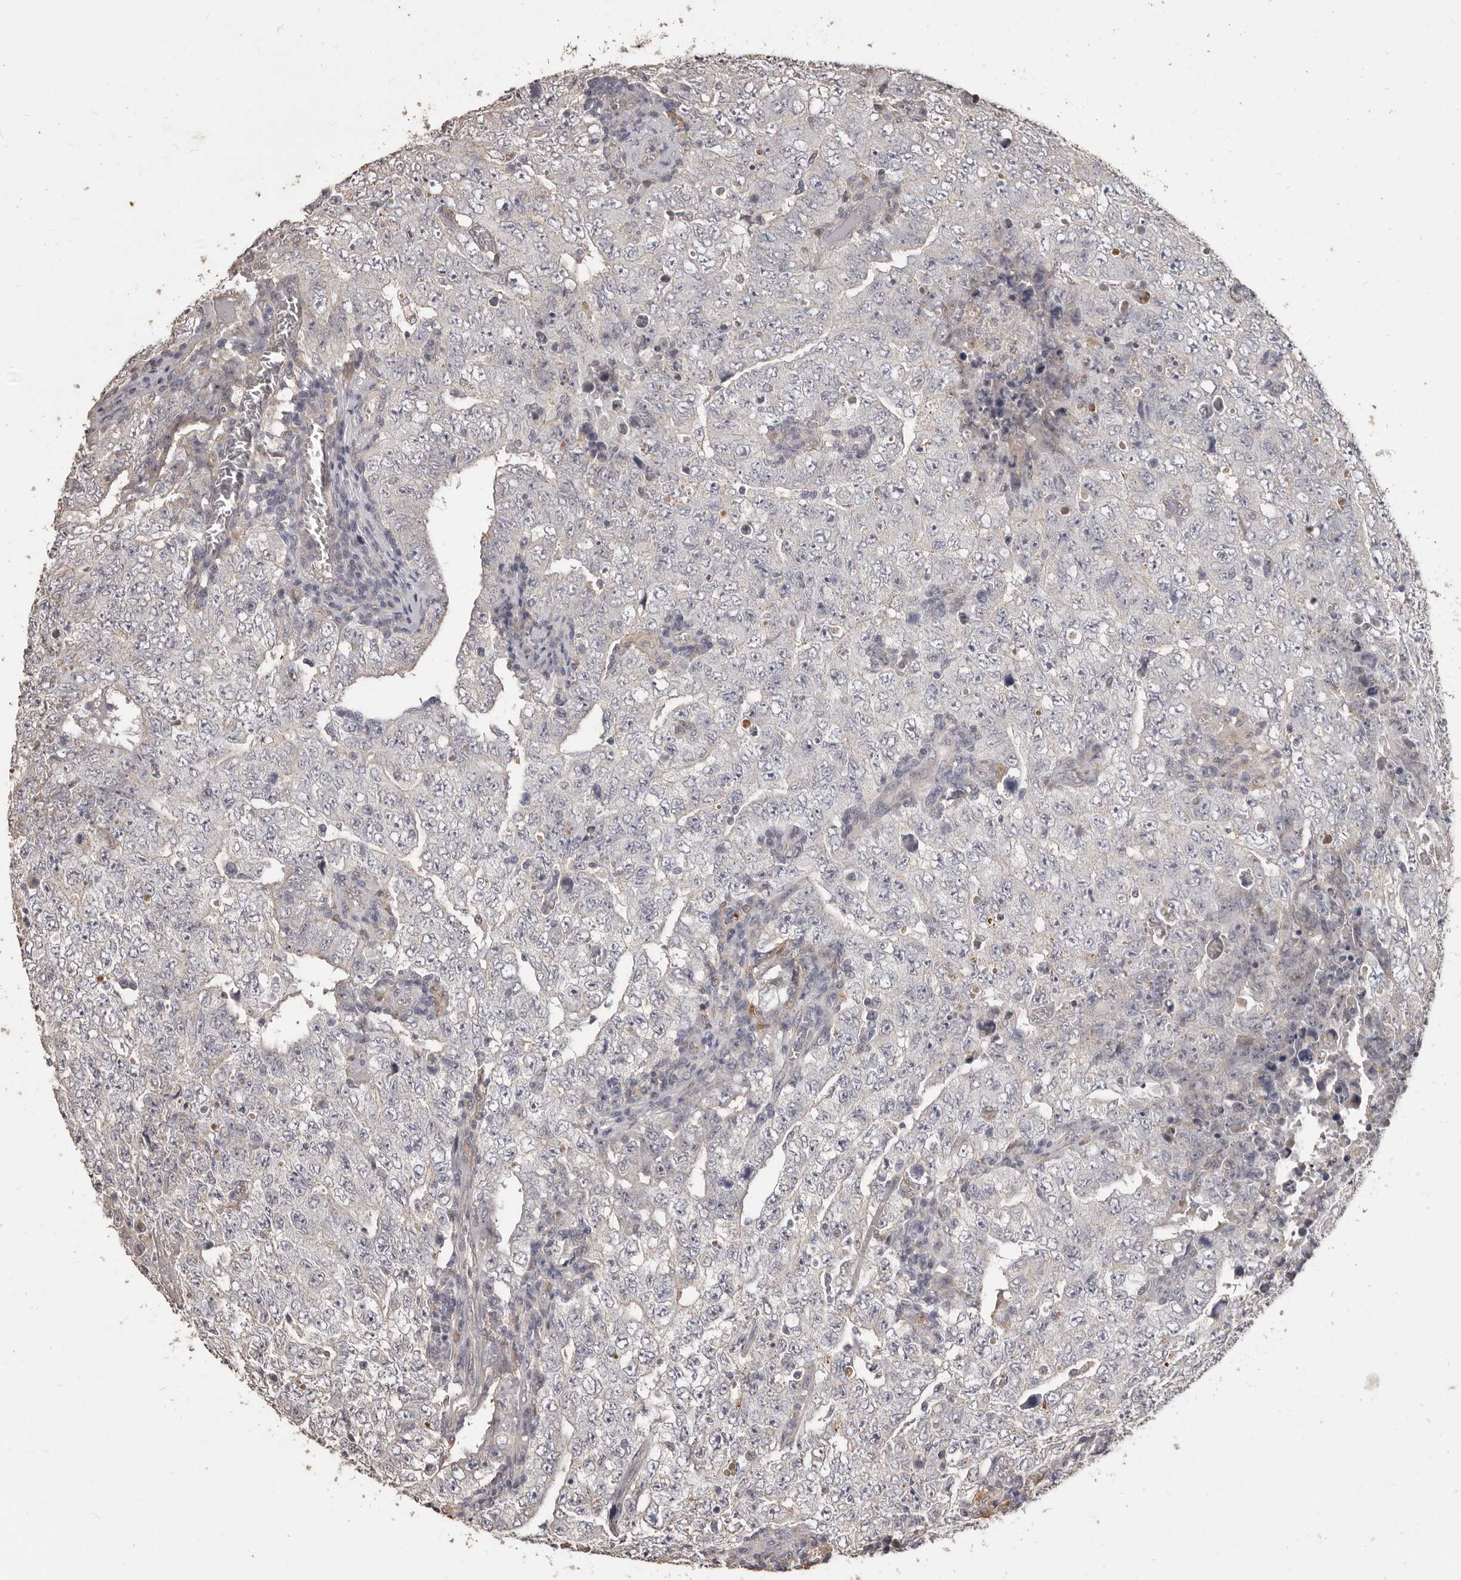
{"staining": {"intensity": "negative", "quantity": "none", "location": "none"}, "tissue": "testis cancer", "cell_type": "Tumor cells", "image_type": "cancer", "snomed": [{"axis": "morphology", "description": "Carcinoma, Embryonal, NOS"}, {"axis": "topography", "description": "Testis"}], "caption": "Tumor cells show no significant positivity in testis cancer.", "gene": "PRSS27", "patient": {"sex": "male", "age": 26}}